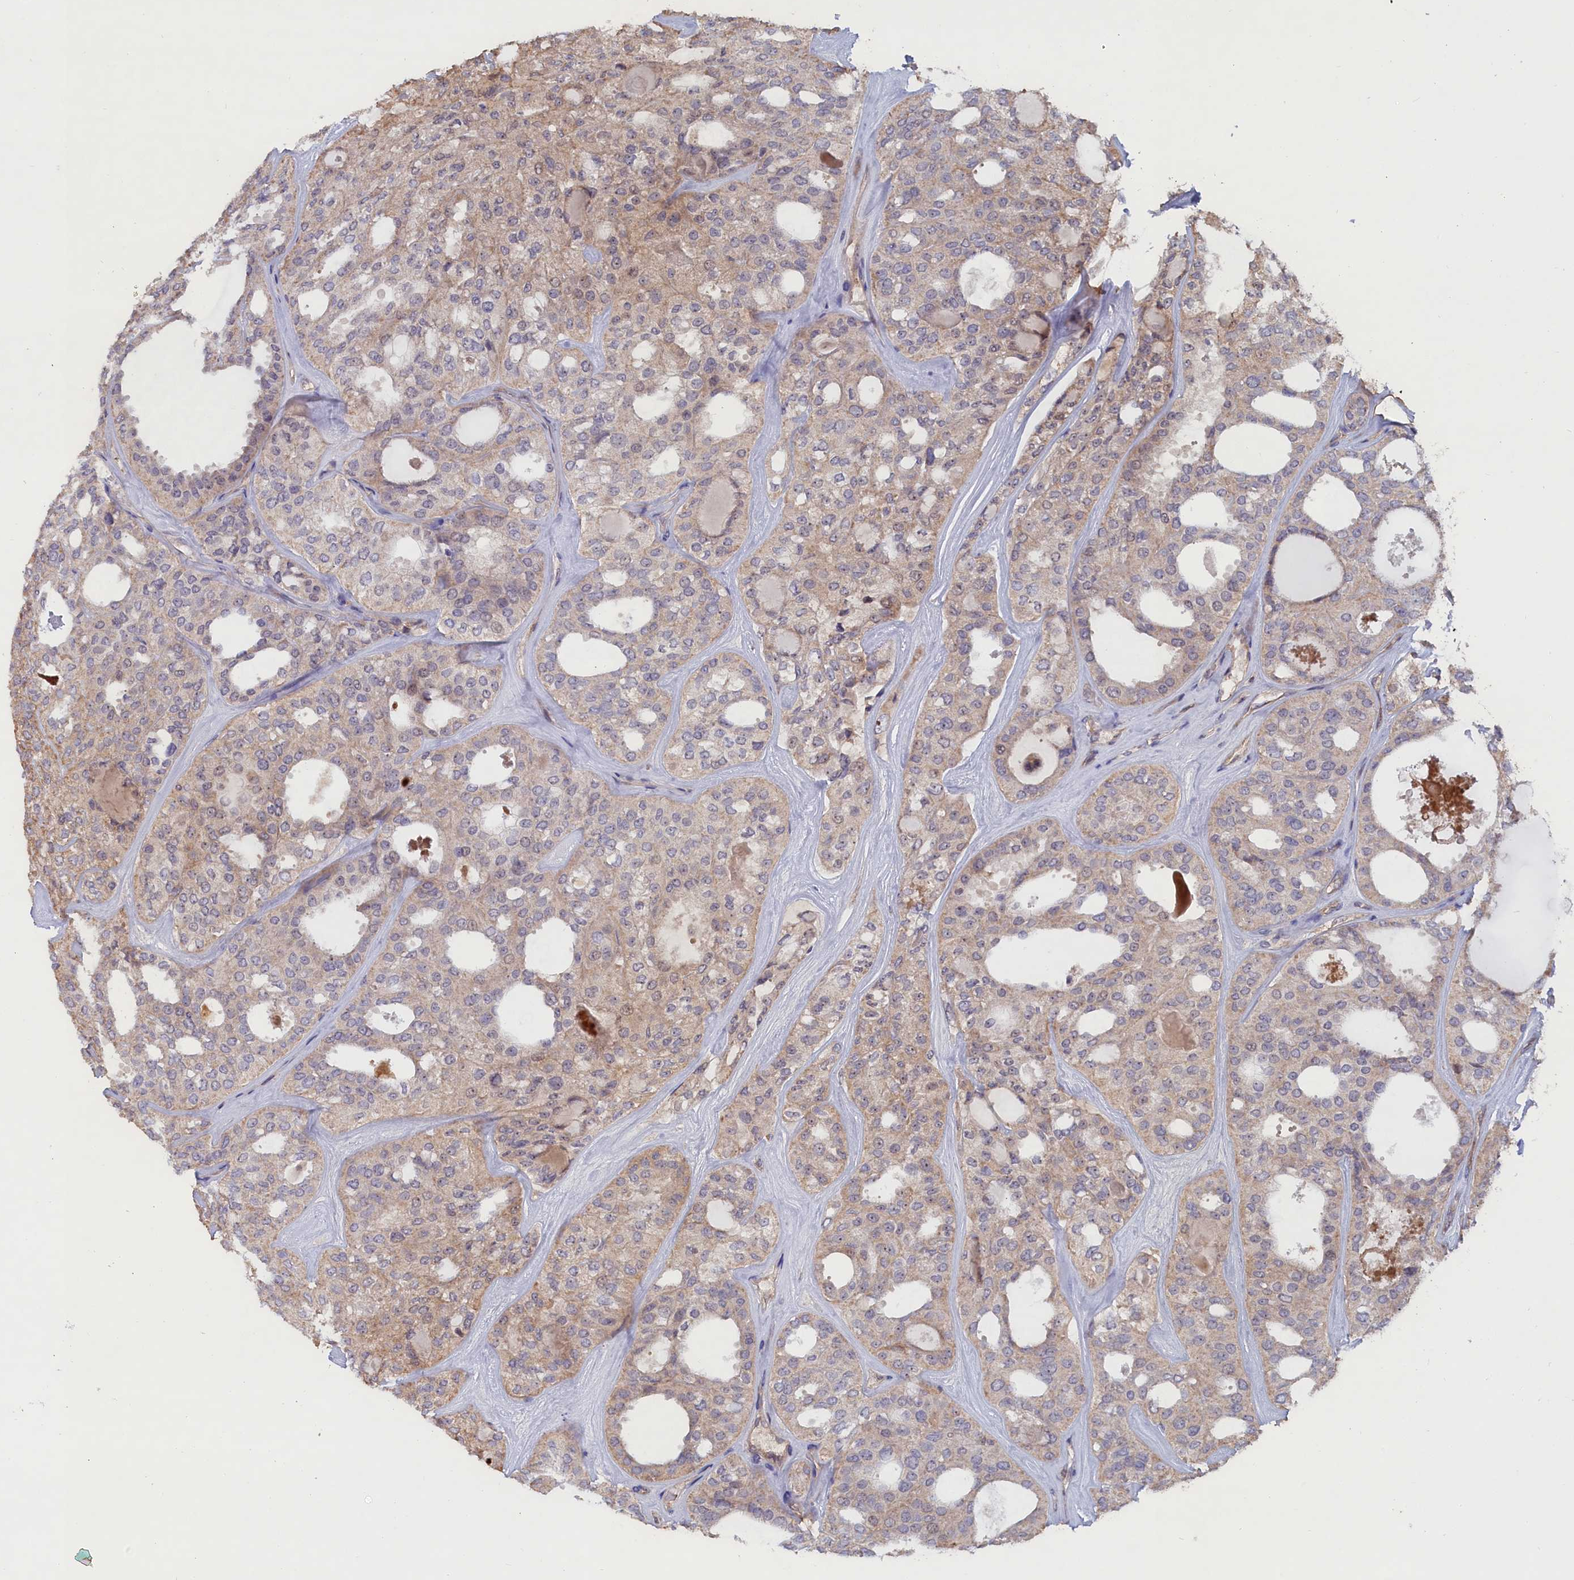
{"staining": {"intensity": "weak", "quantity": "<25%", "location": "cytoplasmic/membranous"}, "tissue": "thyroid cancer", "cell_type": "Tumor cells", "image_type": "cancer", "snomed": [{"axis": "morphology", "description": "Follicular adenoma carcinoma, NOS"}, {"axis": "topography", "description": "Thyroid gland"}], "caption": "A histopathology image of thyroid cancer (follicular adenoma carcinoma) stained for a protein exhibits no brown staining in tumor cells.", "gene": "ZNF816", "patient": {"sex": "male", "age": 75}}